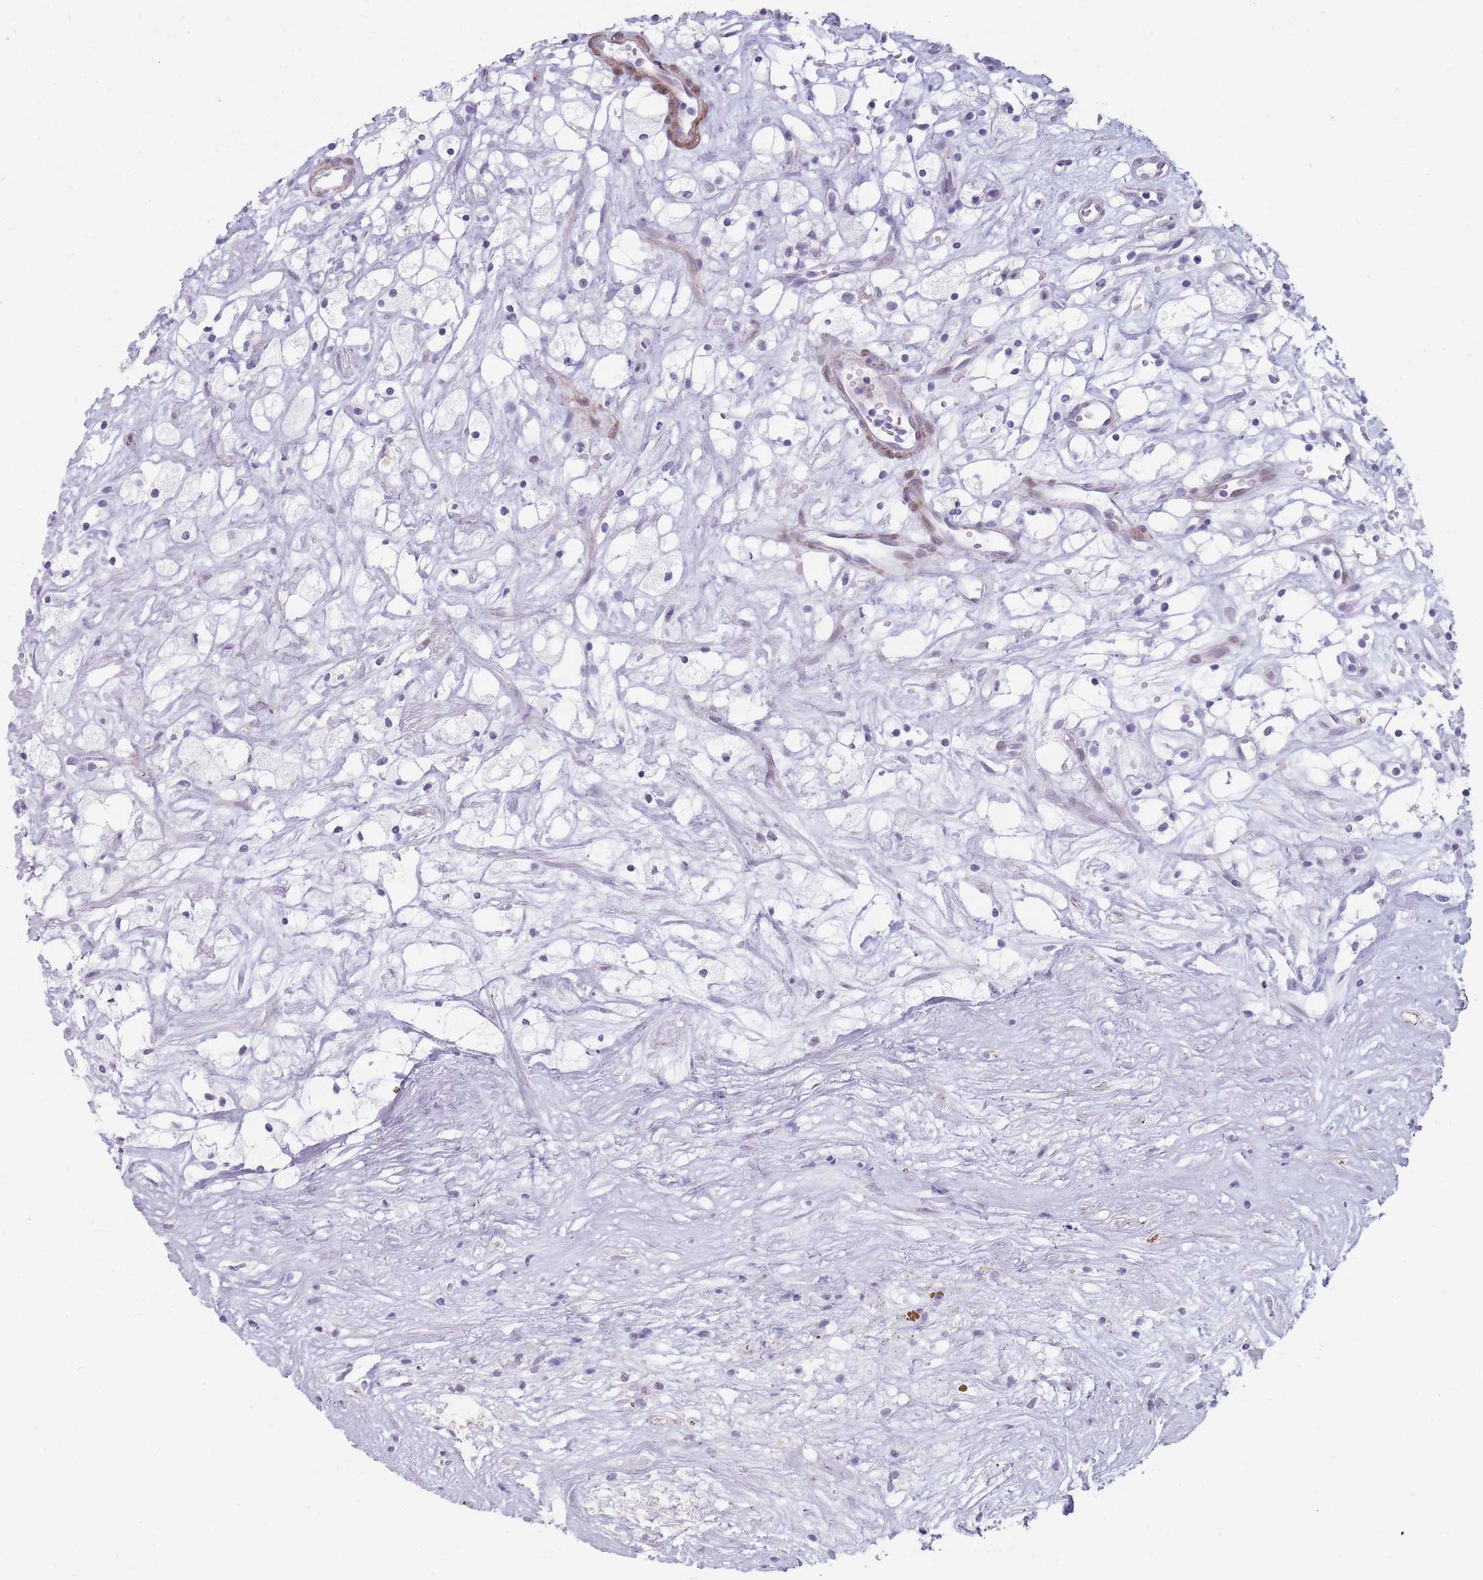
{"staining": {"intensity": "negative", "quantity": "none", "location": "none"}, "tissue": "renal cancer", "cell_type": "Tumor cells", "image_type": "cancer", "snomed": [{"axis": "morphology", "description": "Adenocarcinoma, NOS"}, {"axis": "topography", "description": "Kidney"}], "caption": "A high-resolution micrograph shows immunohistochemistry (IHC) staining of renal adenocarcinoma, which shows no significant expression in tumor cells.", "gene": "IFNA6", "patient": {"sex": "male", "age": 59}}